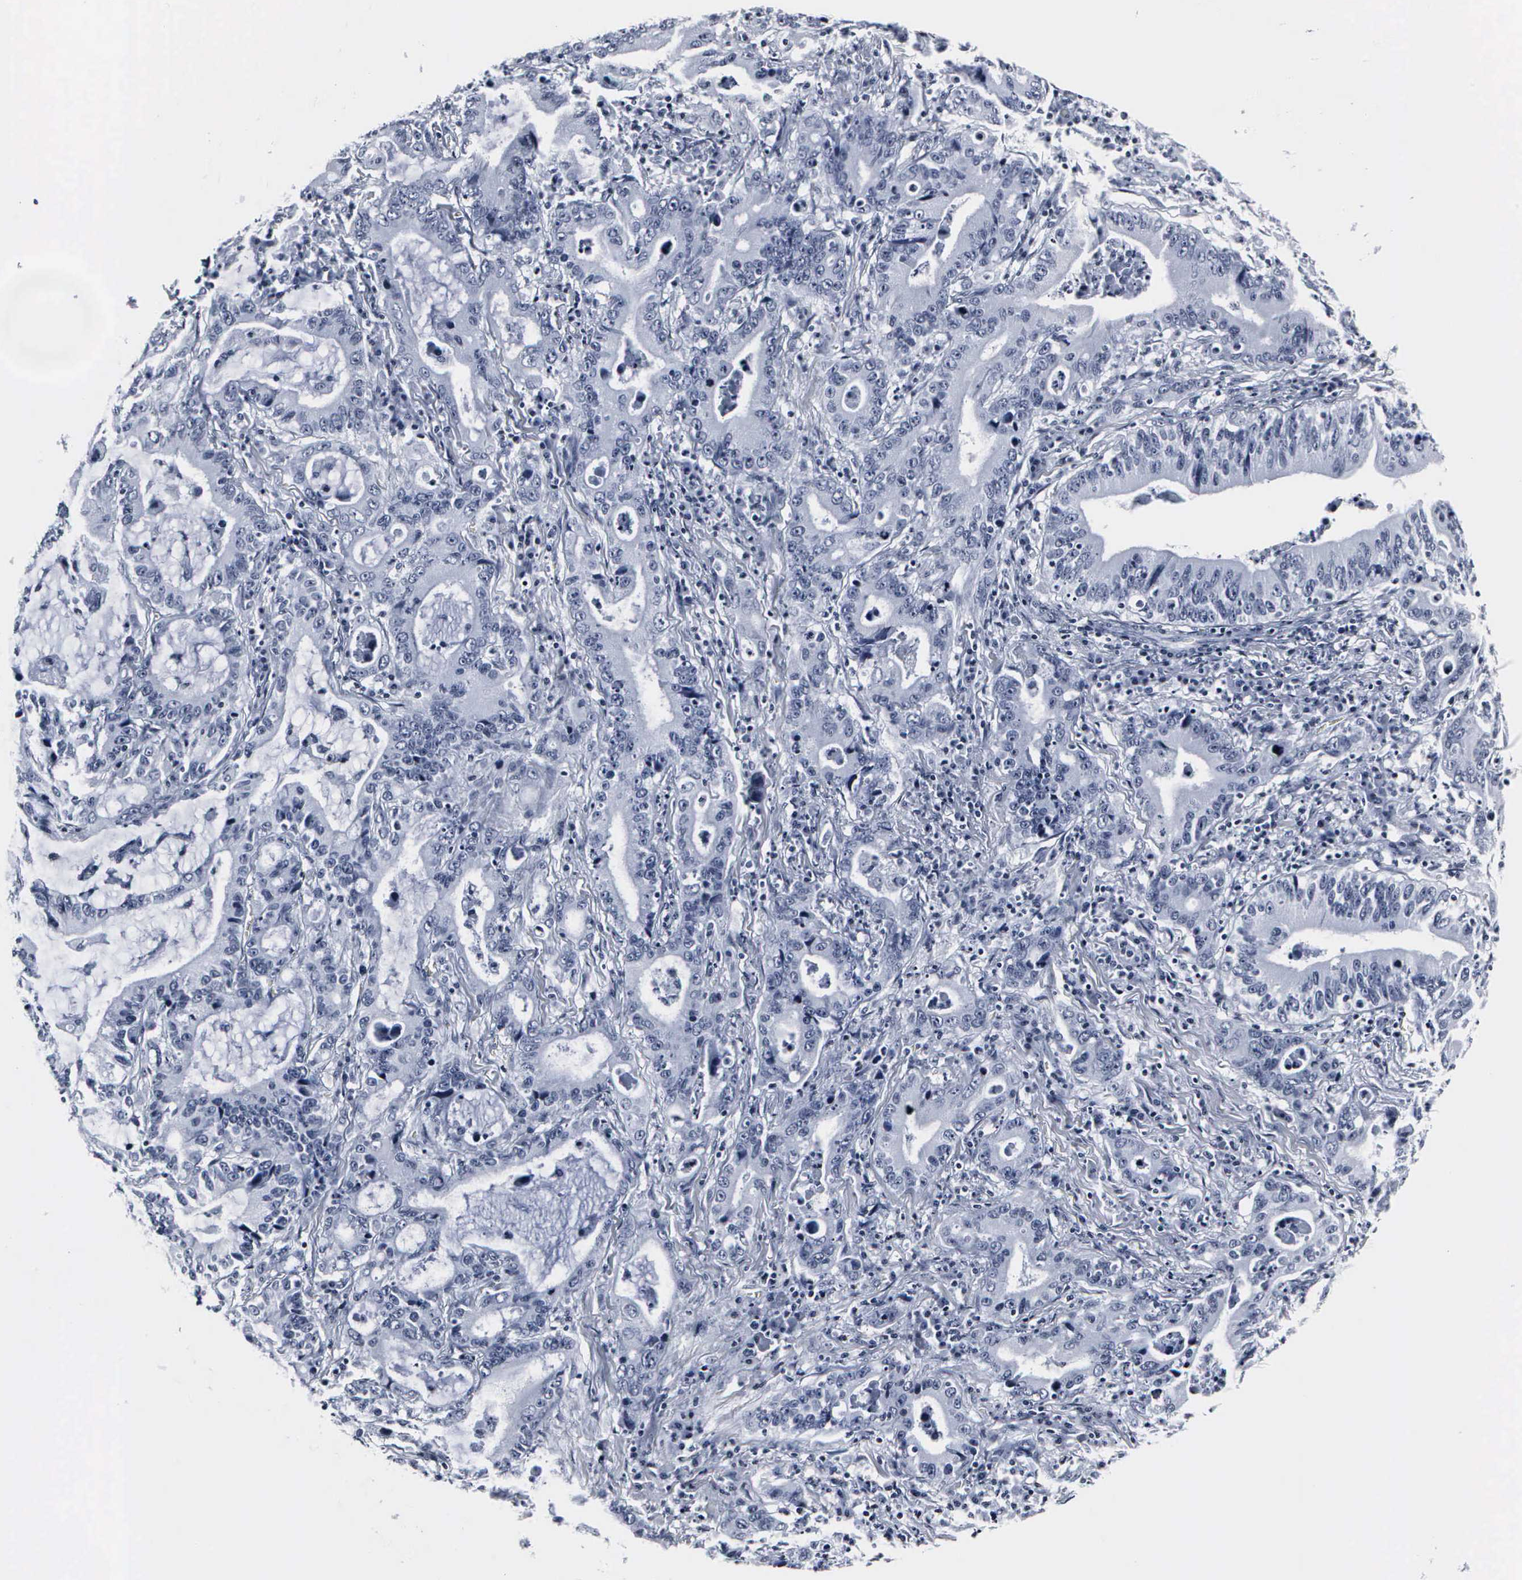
{"staining": {"intensity": "negative", "quantity": "none", "location": "none"}, "tissue": "stomach cancer", "cell_type": "Tumor cells", "image_type": "cancer", "snomed": [{"axis": "morphology", "description": "Adenocarcinoma, NOS"}, {"axis": "topography", "description": "Stomach, upper"}], "caption": "This is a image of immunohistochemistry staining of adenocarcinoma (stomach), which shows no staining in tumor cells.", "gene": "DGCR2", "patient": {"sex": "male", "age": 63}}